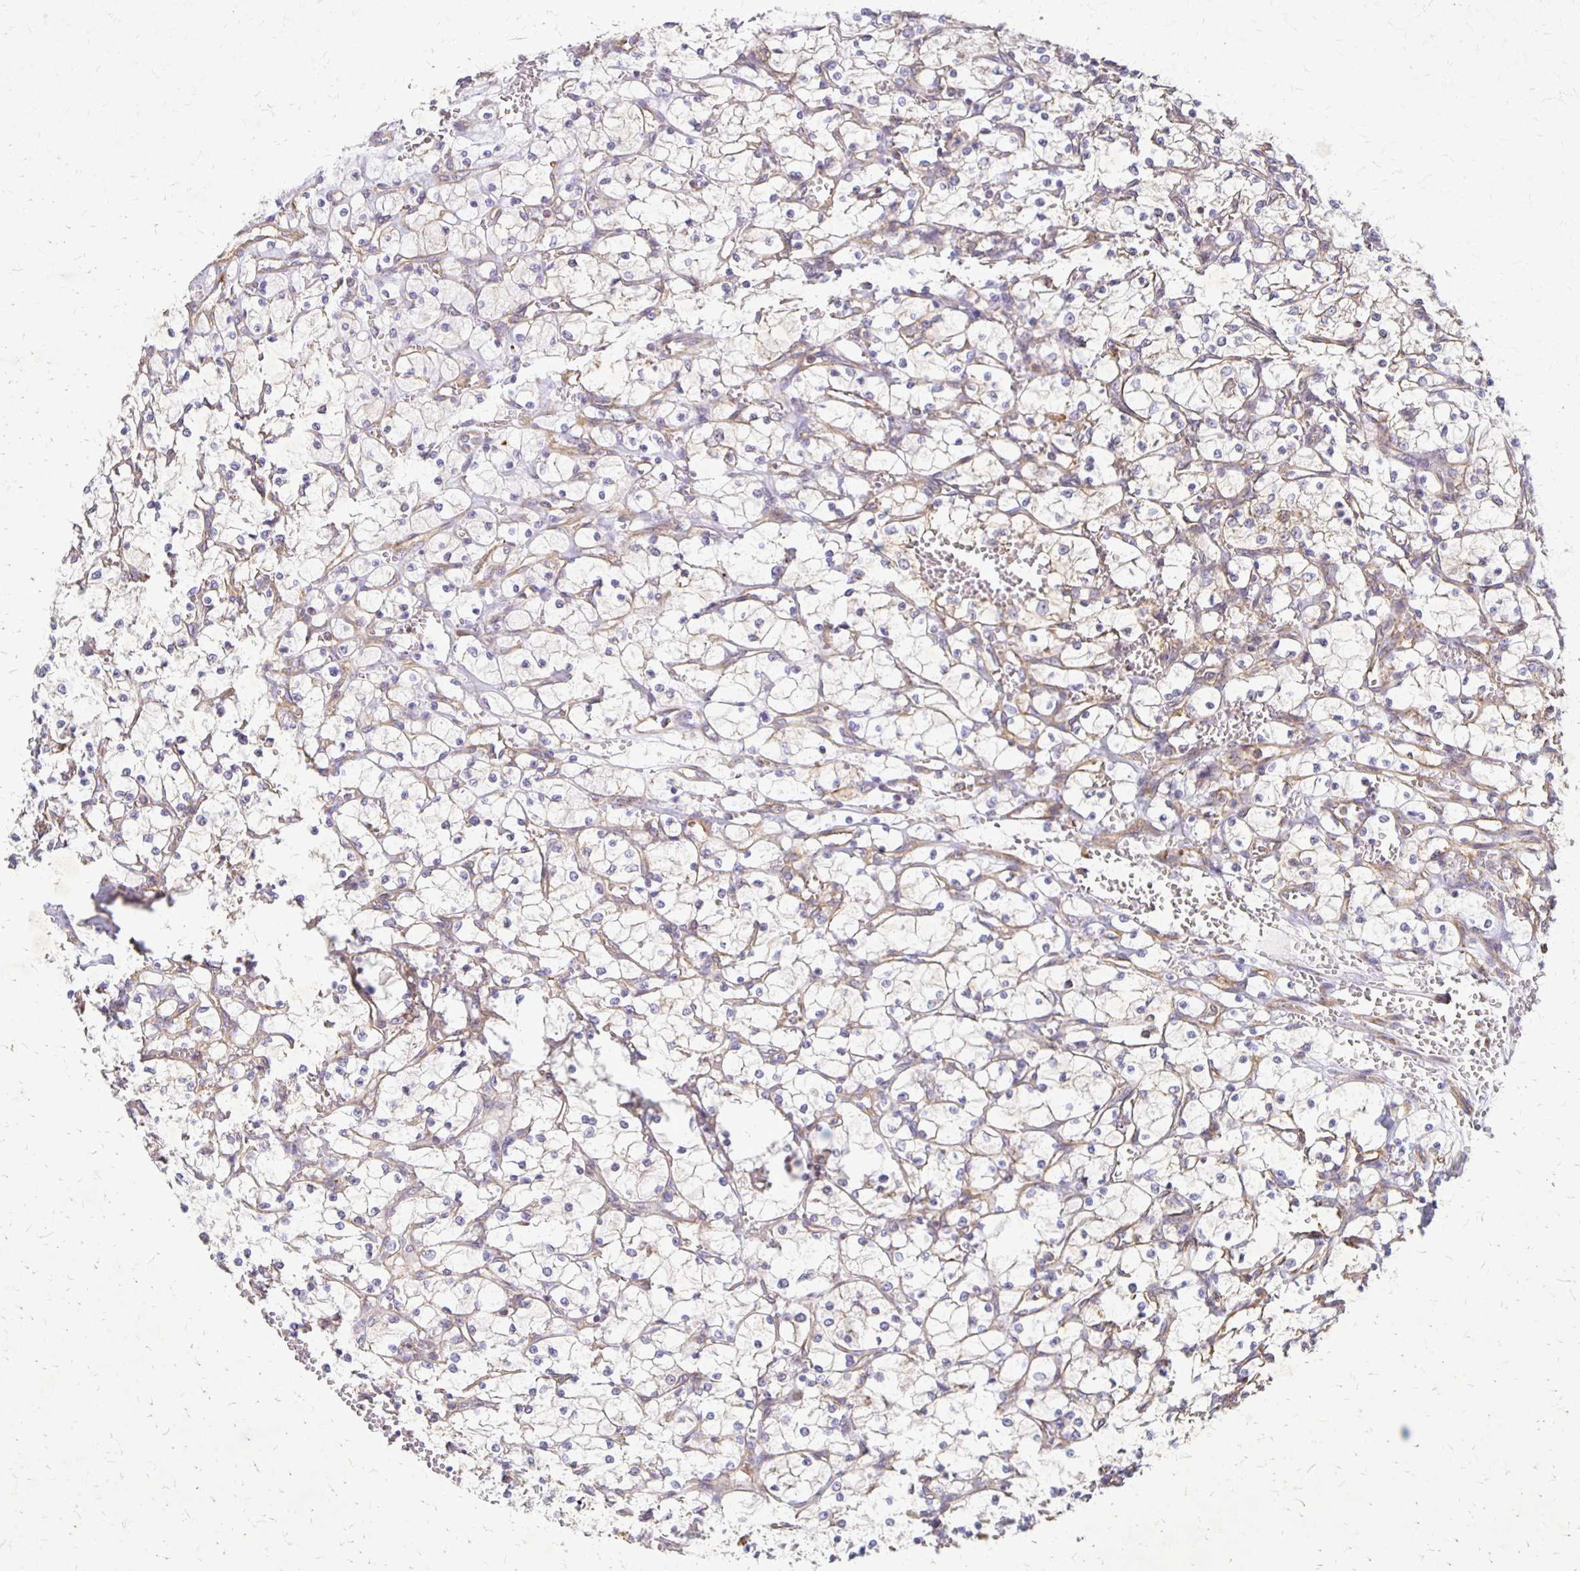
{"staining": {"intensity": "weak", "quantity": "25%-75%", "location": "cytoplasmic/membranous"}, "tissue": "renal cancer", "cell_type": "Tumor cells", "image_type": "cancer", "snomed": [{"axis": "morphology", "description": "Adenocarcinoma, NOS"}, {"axis": "topography", "description": "Kidney"}], "caption": "Renal adenocarcinoma tissue shows weak cytoplasmic/membranous positivity in approximately 25%-75% of tumor cells", "gene": "EIF4EBP2", "patient": {"sex": "female", "age": 69}}